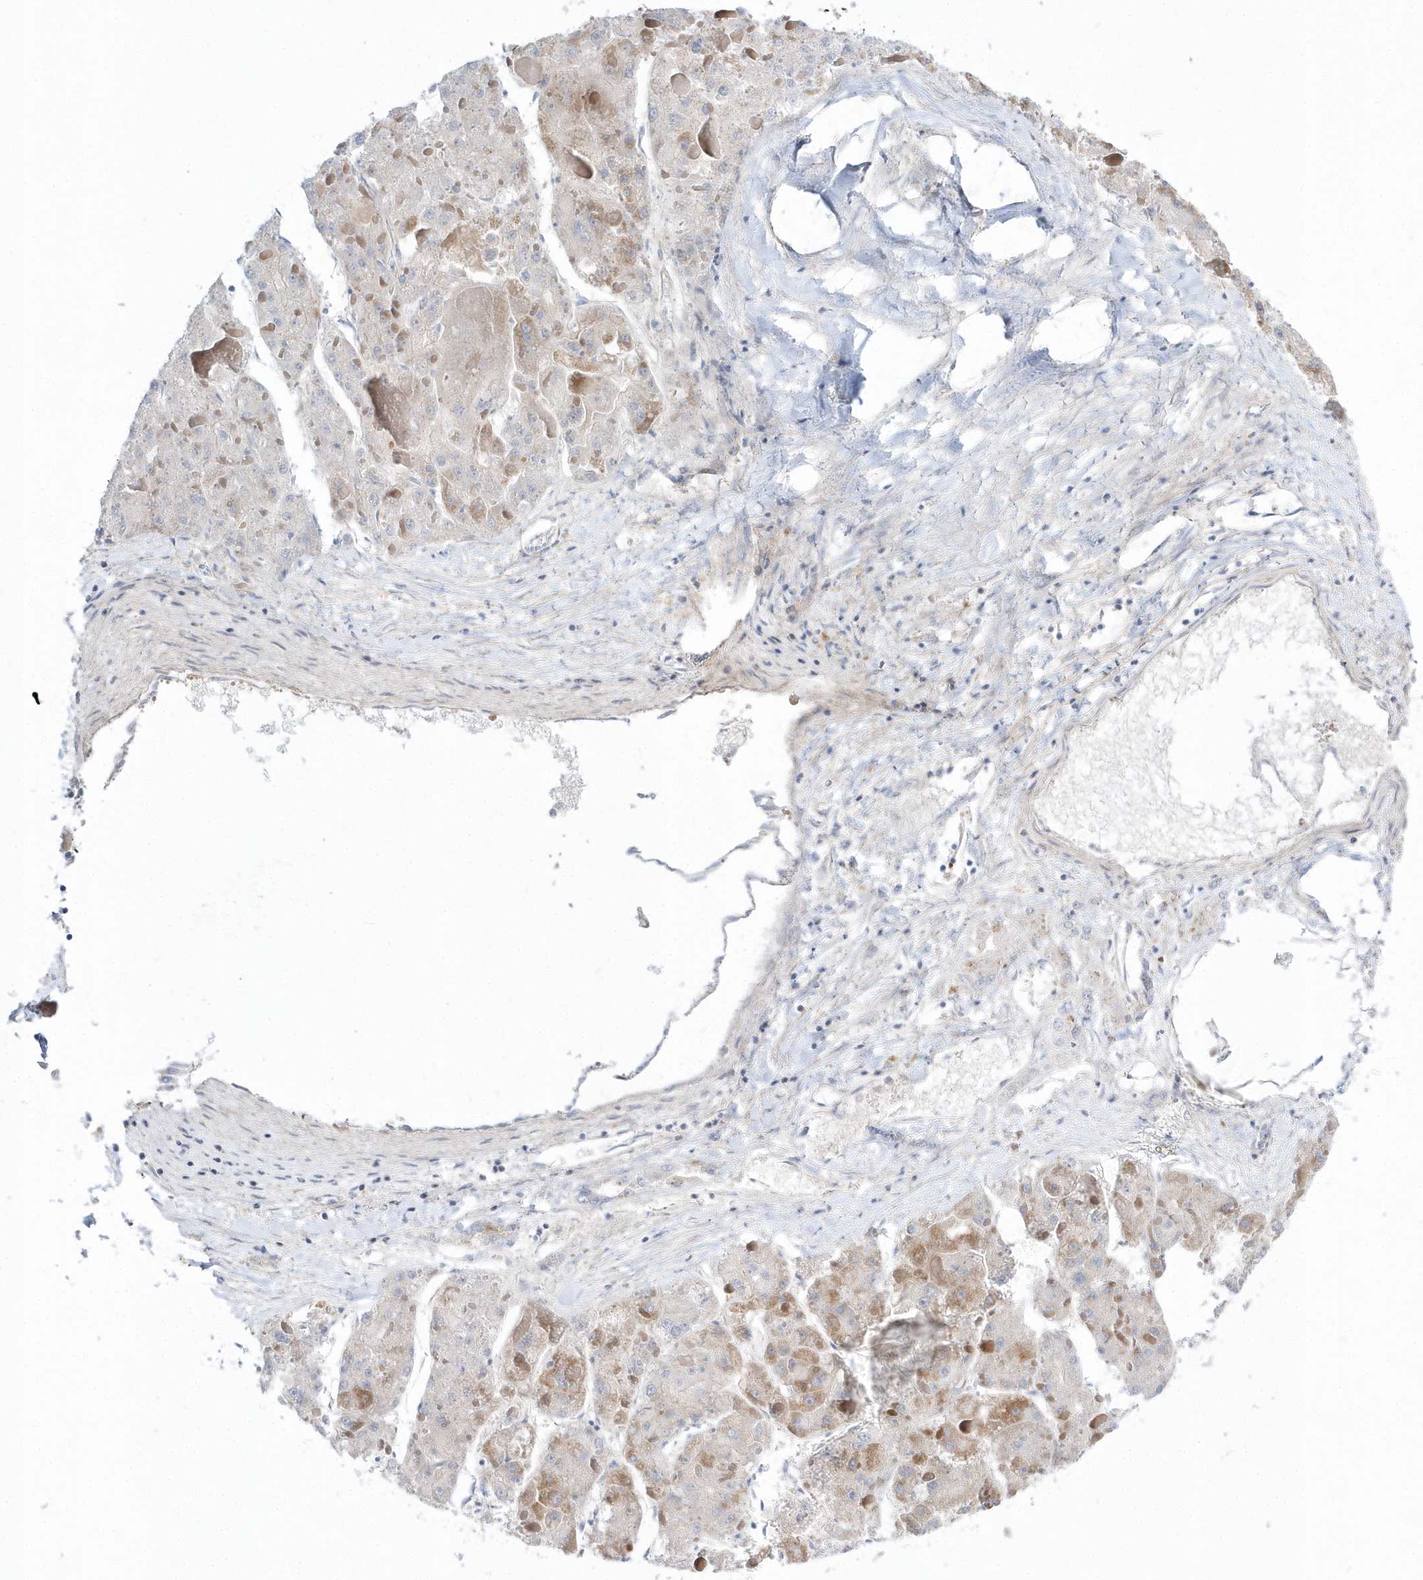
{"staining": {"intensity": "weak", "quantity": "<25%", "location": "cytoplasmic/membranous"}, "tissue": "liver cancer", "cell_type": "Tumor cells", "image_type": "cancer", "snomed": [{"axis": "morphology", "description": "Carcinoma, Hepatocellular, NOS"}, {"axis": "topography", "description": "Liver"}], "caption": "IHC histopathology image of neoplastic tissue: liver cancer (hepatocellular carcinoma) stained with DAB (3,3'-diaminobenzidine) shows no significant protein positivity in tumor cells. Brightfield microscopy of immunohistochemistry (IHC) stained with DAB (3,3'-diaminobenzidine) (brown) and hematoxylin (blue), captured at high magnification.", "gene": "OPA1", "patient": {"sex": "female", "age": 73}}